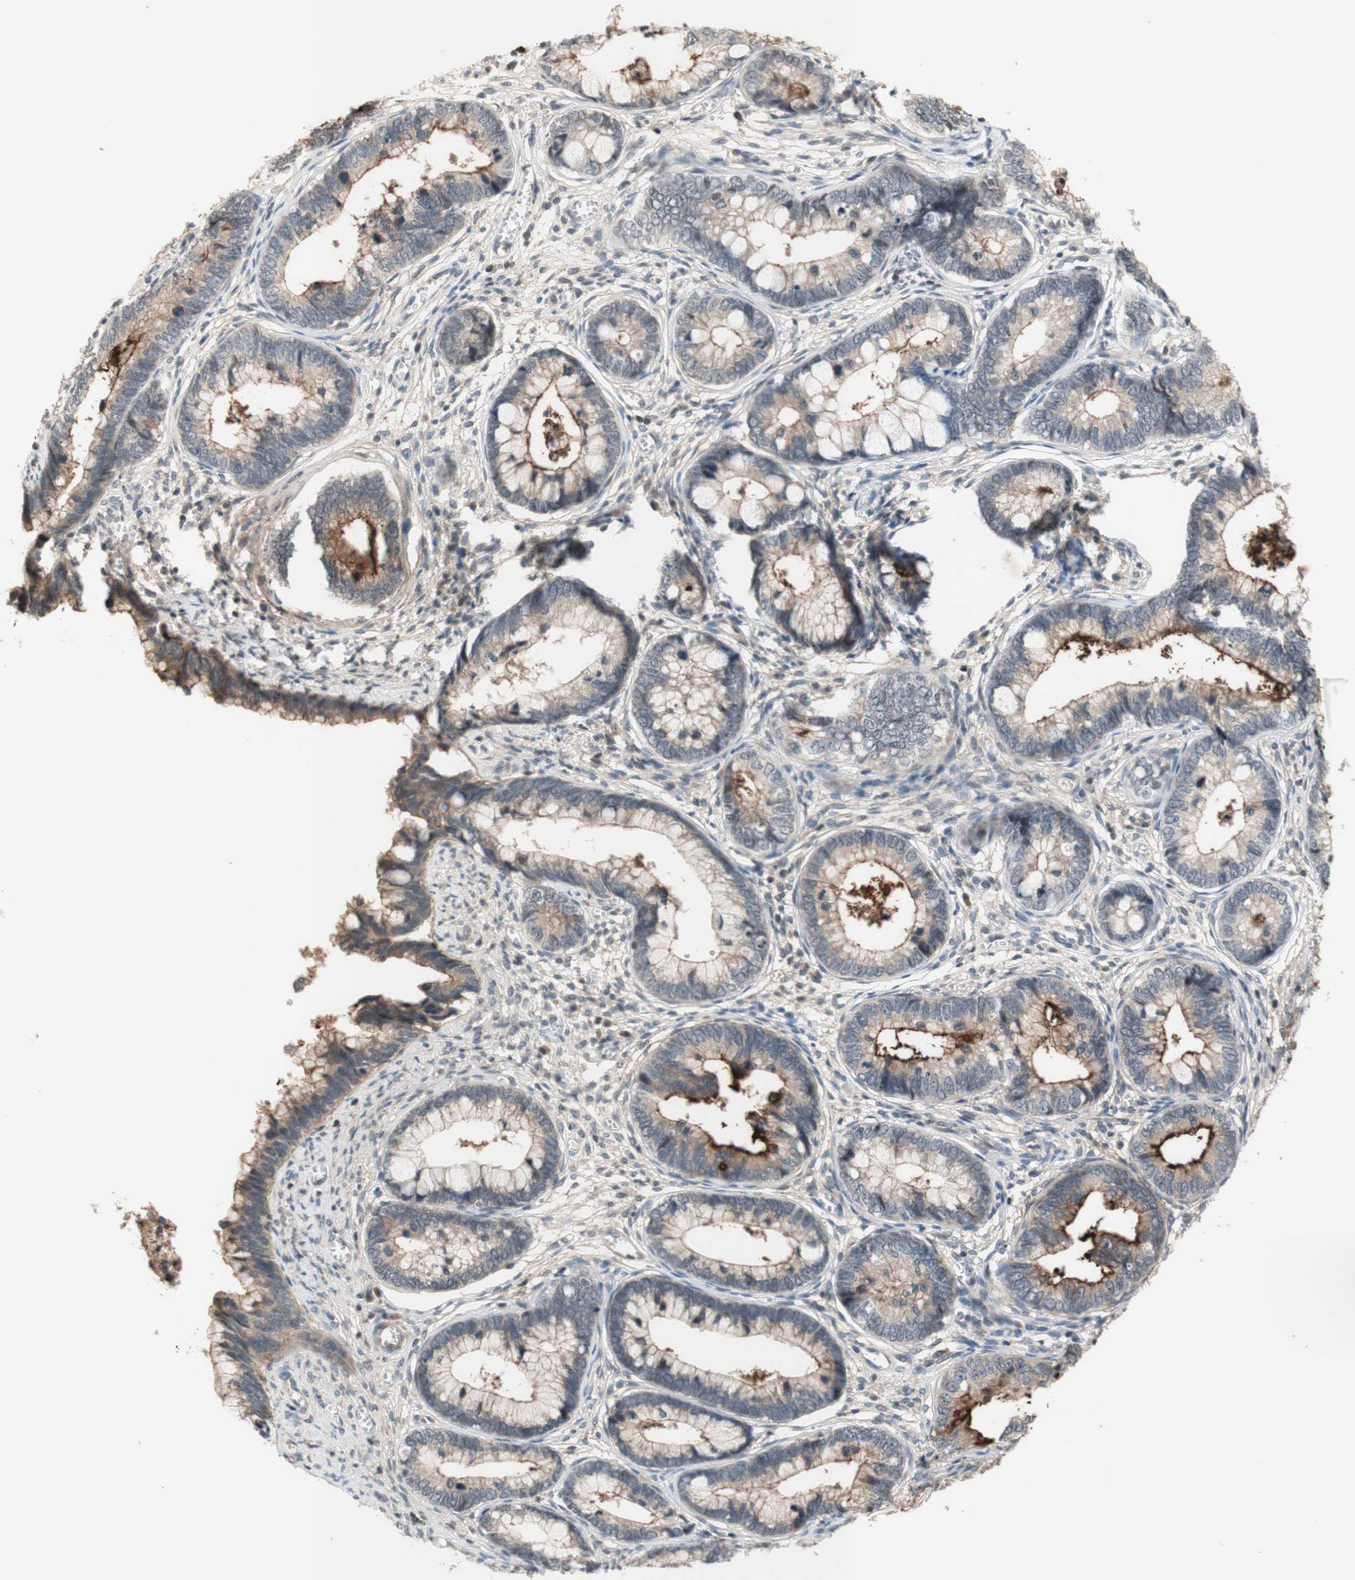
{"staining": {"intensity": "moderate", "quantity": "25%-75%", "location": "cytoplasmic/membranous"}, "tissue": "cervical cancer", "cell_type": "Tumor cells", "image_type": "cancer", "snomed": [{"axis": "morphology", "description": "Adenocarcinoma, NOS"}, {"axis": "topography", "description": "Cervix"}], "caption": "Immunohistochemistry image of neoplastic tissue: human cervical cancer stained using immunohistochemistry reveals medium levels of moderate protein expression localized specifically in the cytoplasmic/membranous of tumor cells, appearing as a cytoplasmic/membranous brown color.", "gene": "CD55", "patient": {"sex": "female", "age": 44}}